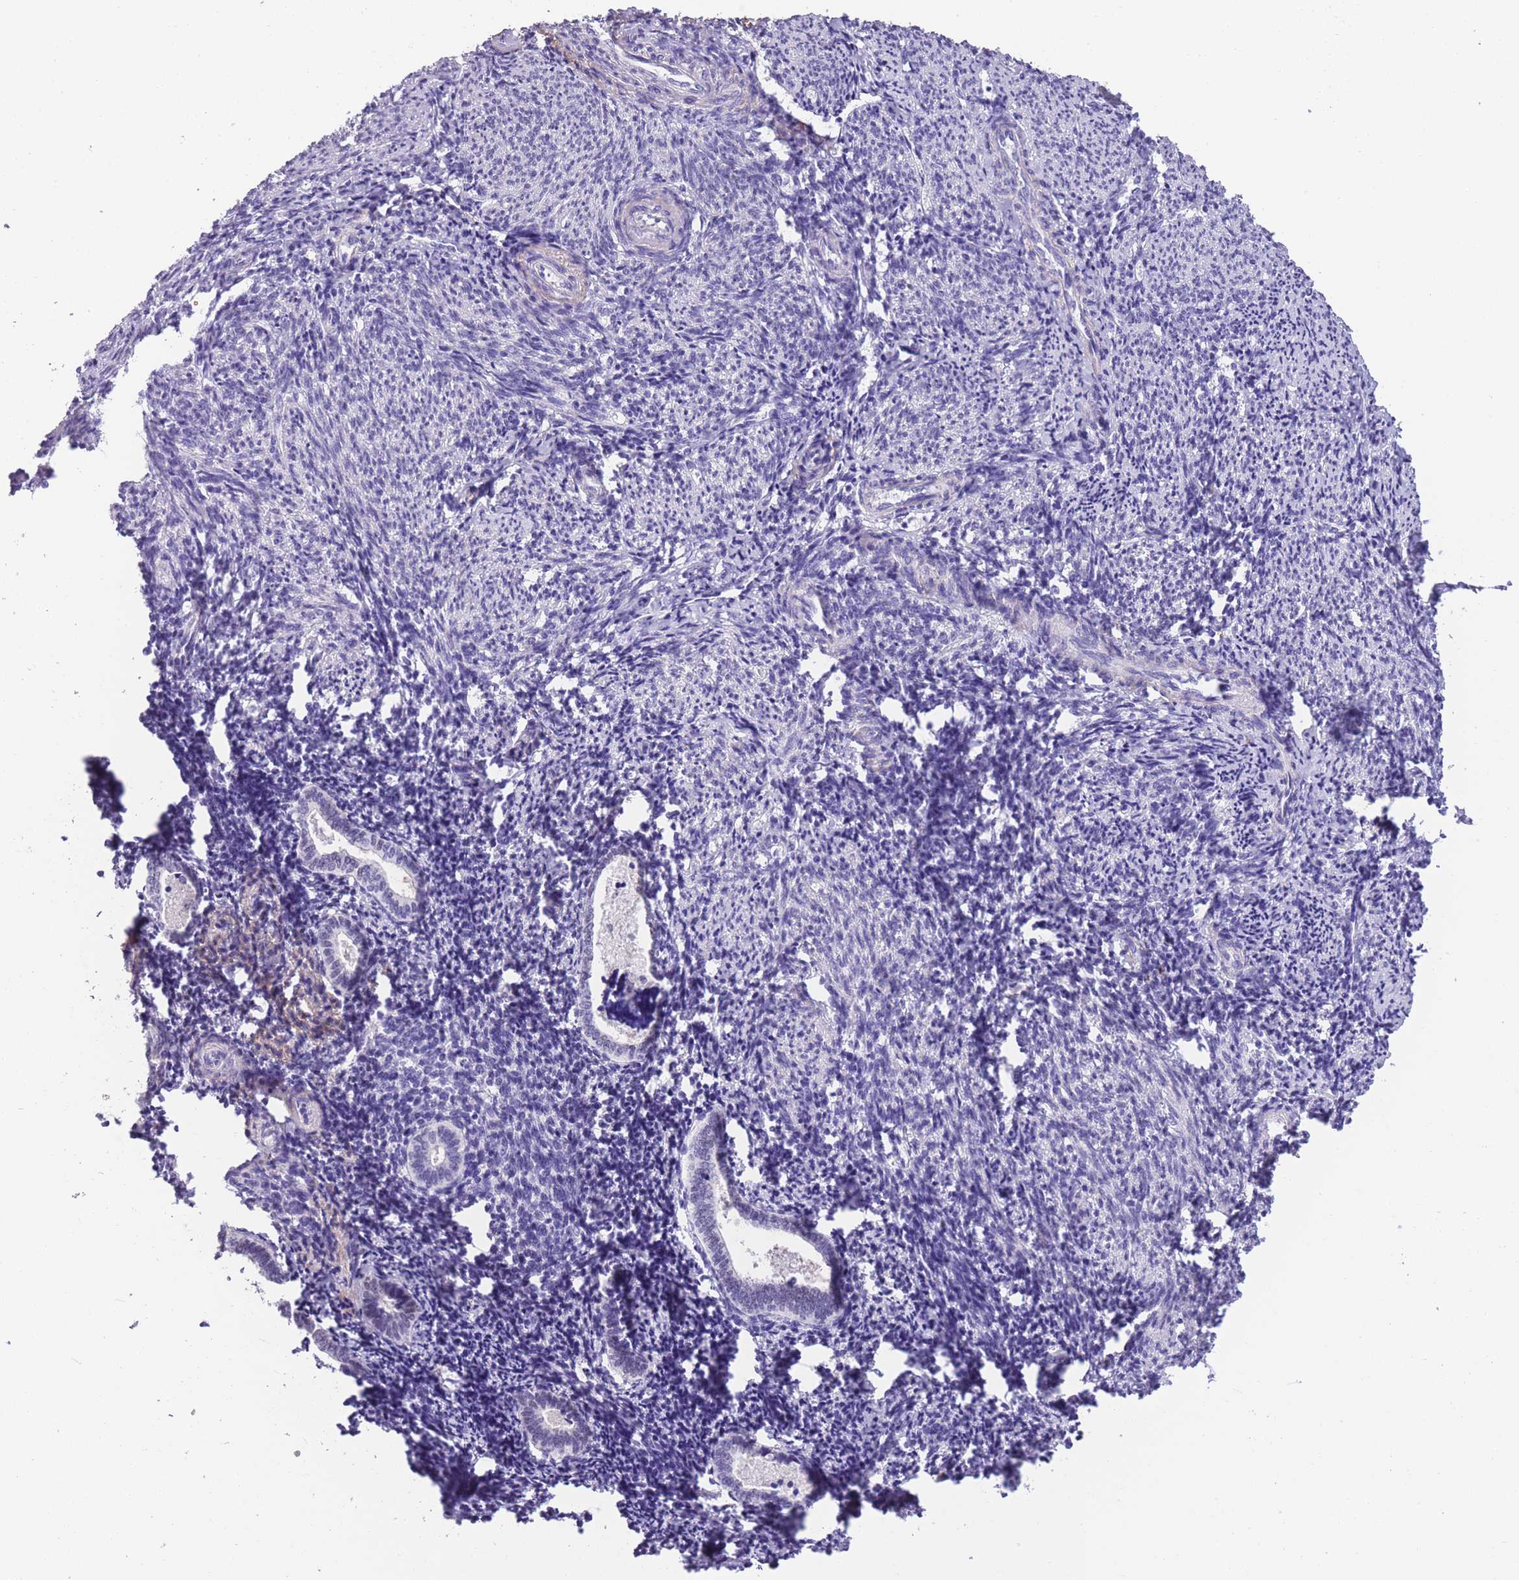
{"staining": {"intensity": "negative", "quantity": "none", "location": "none"}, "tissue": "endometrium", "cell_type": "Cells in endometrial stroma", "image_type": "normal", "snomed": [{"axis": "morphology", "description": "Normal tissue, NOS"}, {"axis": "topography", "description": "Endometrium"}], "caption": "Unremarkable endometrium was stained to show a protein in brown. There is no significant expression in cells in endometrial stroma. (DAB (3,3'-diaminobenzidine) immunohistochemistry, high magnification).", "gene": "RAI2", "patient": {"sex": "female", "age": 54}}